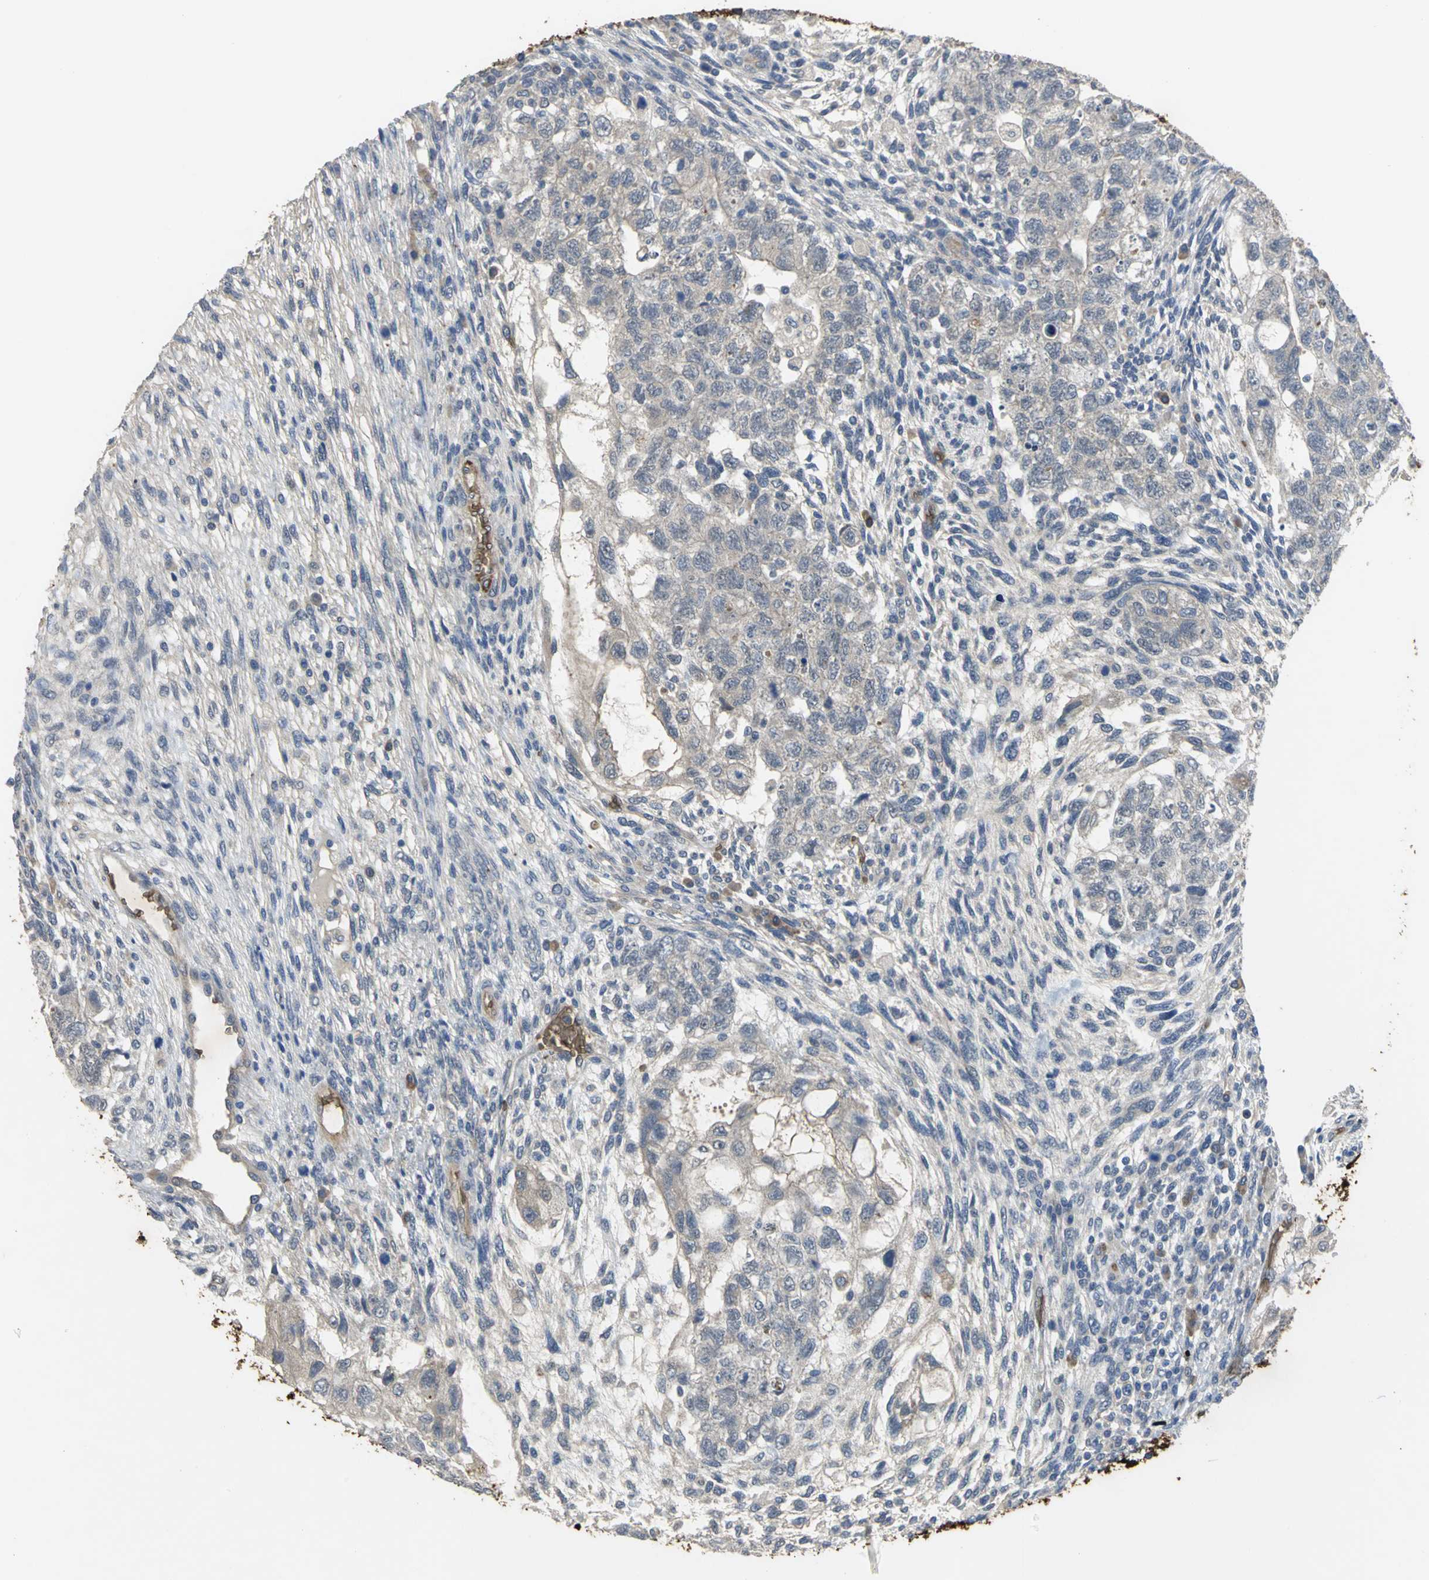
{"staining": {"intensity": "weak", "quantity": ">75%", "location": "cytoplasmic/membranous"}, "tissue": "testis cancer", "cell_type": "Tumor cells", "image_type": "cancer", "snomed": [{"axis": "morphology", "description": "Normal tissue, NOS"}, {"axis": "morphology", "description": "Carcinoma, Embryonal, NOS"}, {"axis": "topography", "description": "Testis"}], "caption": "An immunohistochemistry (IHC) photomicrograph of neoplastic tissue is shown. Protein staining in brown labels weak cytoplasmic/membranous positivity in testis cancer (embryonal carcinoma) within tumor cells.", "gene": "TREM1", "patient": {"sex": "male", "age": 36}}